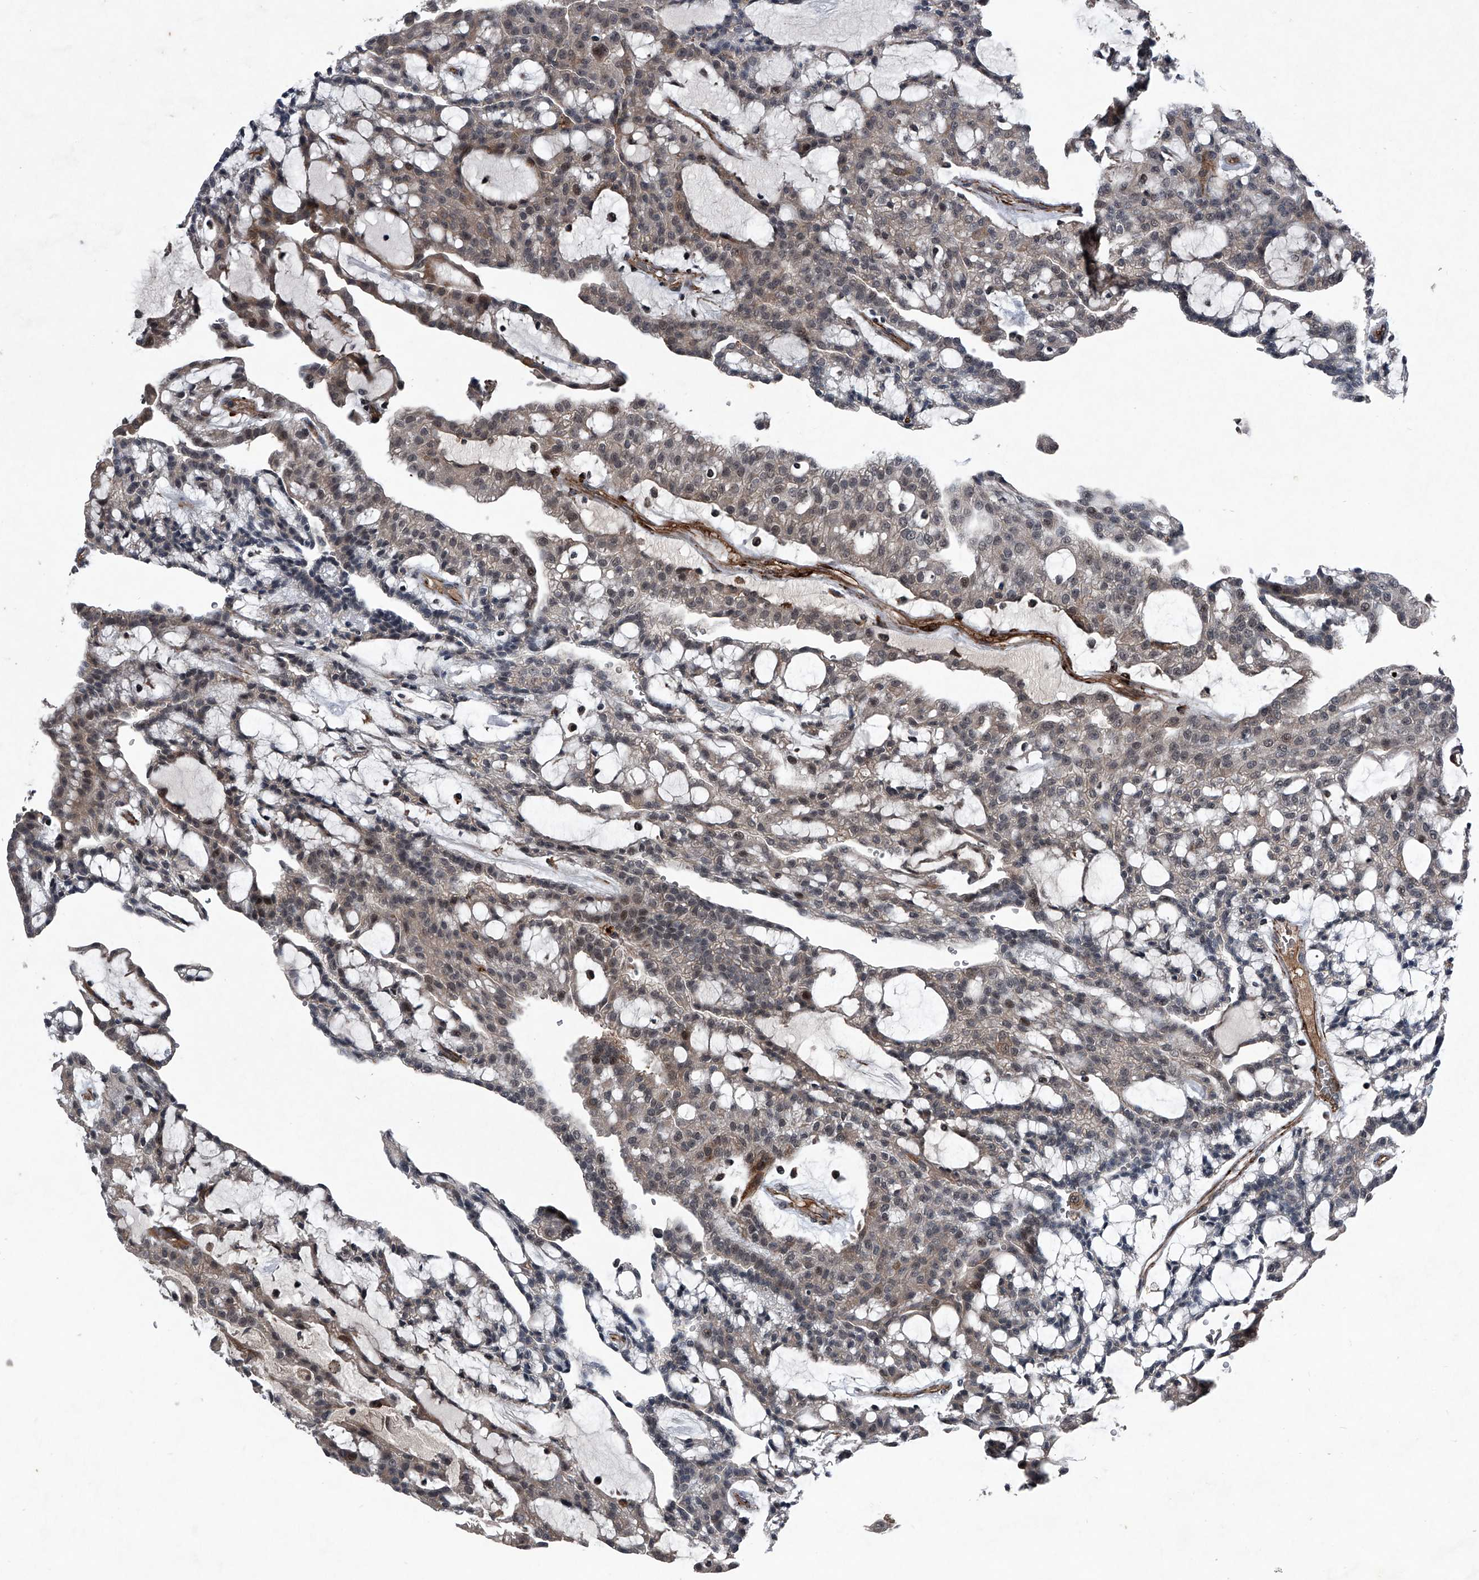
{"staining": {"intensity": "weak", "quantity": "25%-75%", "location": "cytoplasmic/membranous"}, "tissue": "renal cancer", "cell_type": "Tumor cells", "image_type": "cancer", "snomed": [{"axis": "morphology", "description": "Adenocarcinoma, NOS"}, {"axis": "topography", "description": "Kidney"}], "caption": "This photomicrograph exhibits renal cancer stained with immunohistochemistry to label a protein in brown. The cytoplasmic/membranous of tumor cells show weak positivity for the protein. Nuclei are counter-stained blue.", "gene": "MAPKAP1", "patient": {"sex": "male", "age": 63}}